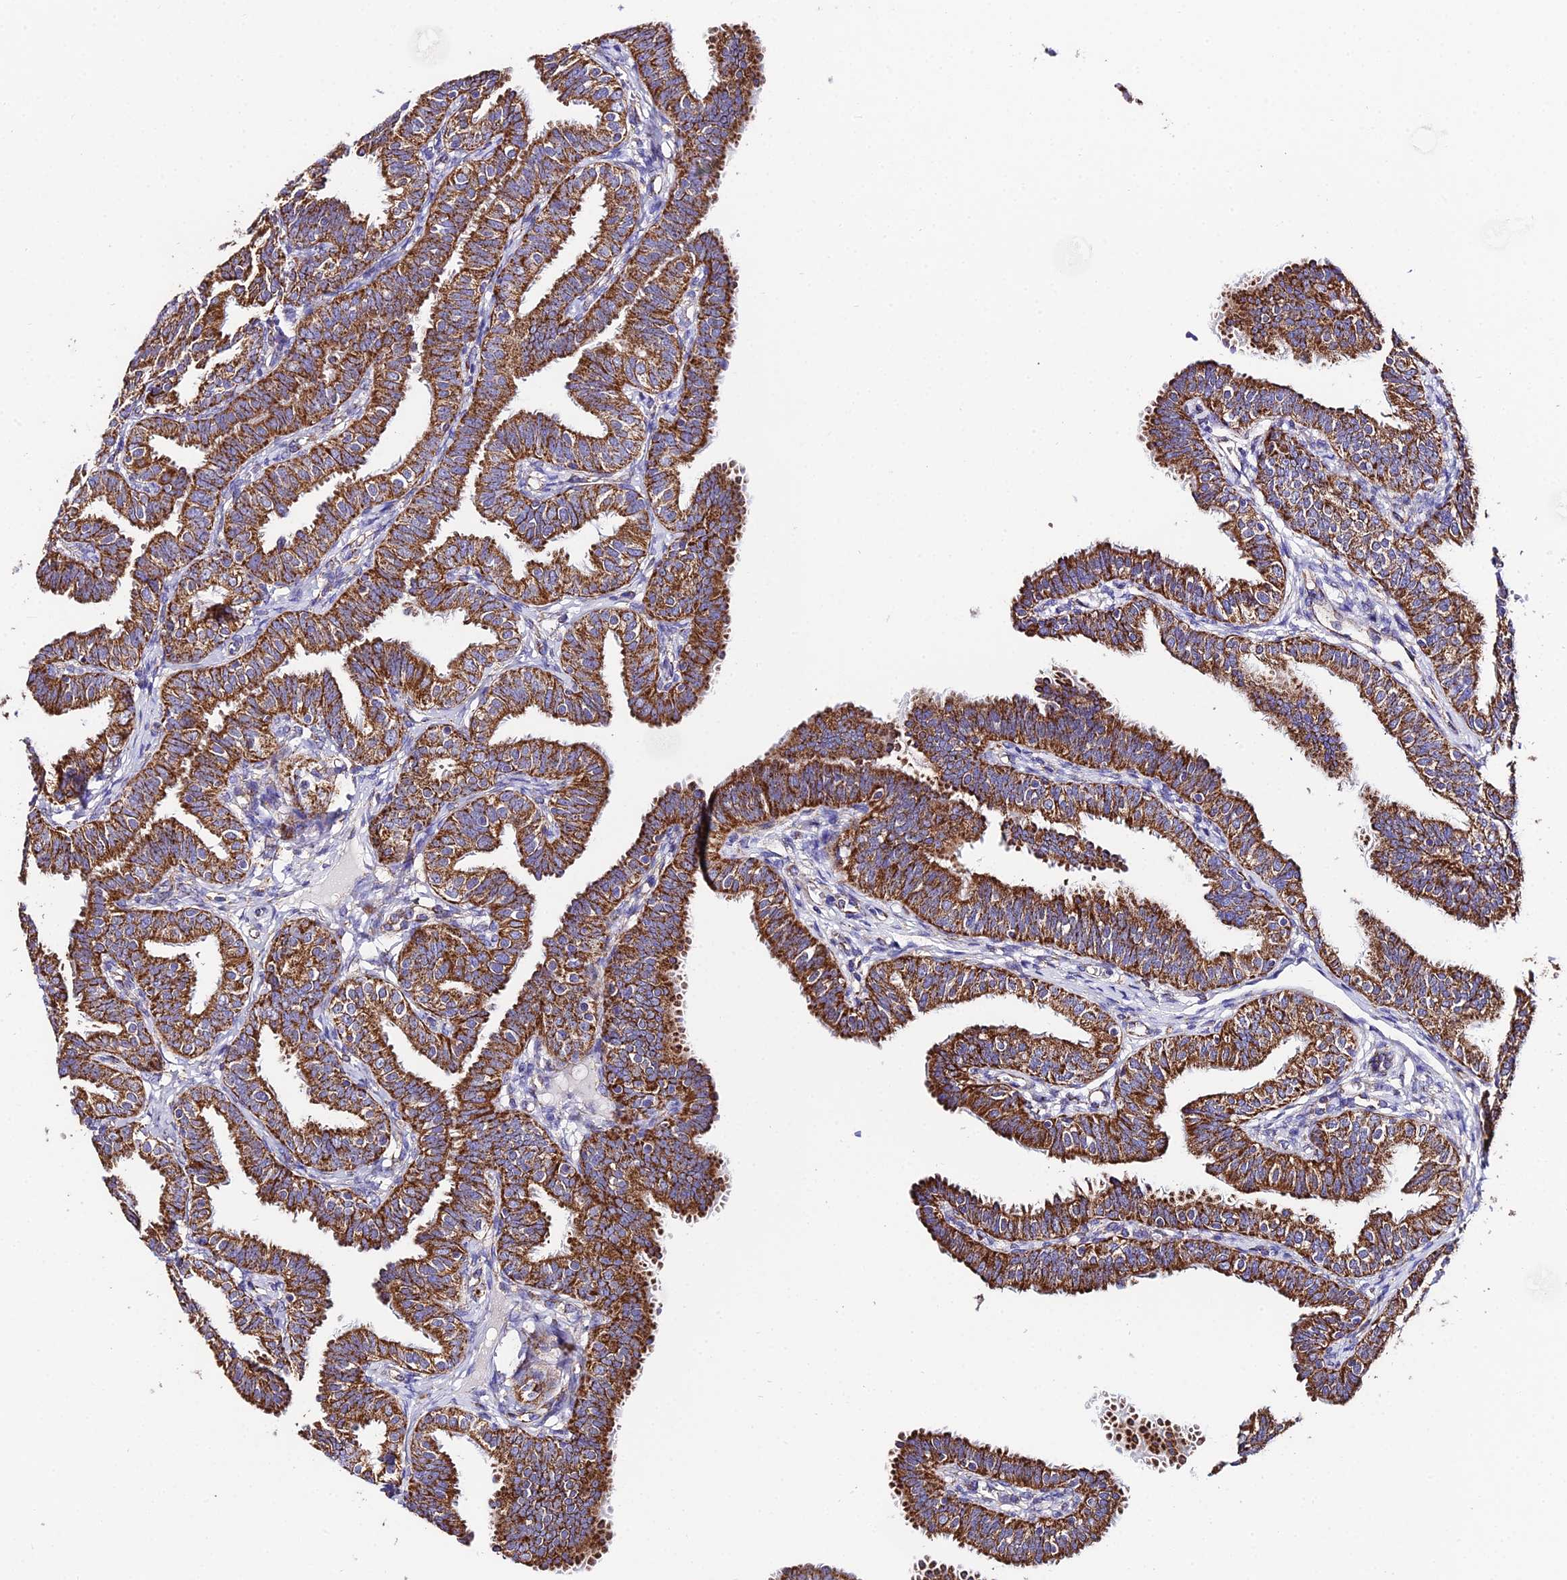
{"staining": {"intensity": "strong", "quantity": ">75%", "location": "cytoplasmic/membranous"}, "tissue": "fallopian tube", "cell_type": "Glandular cells", "image_type": "normal", "snomed": [{"axis": "morphology", "description": "Normal tissue, NOS"}, {"axis": "topography", "description": "Fallopian tube"}], "caption": "Human fallopian tube stained for a protein (brown) shows strong cytoplasmic/membranous positive positivity in approximately >75% of glandular cells.", "gene": "OCIAD1", "patient": {"sex": "female", "age": 35}}